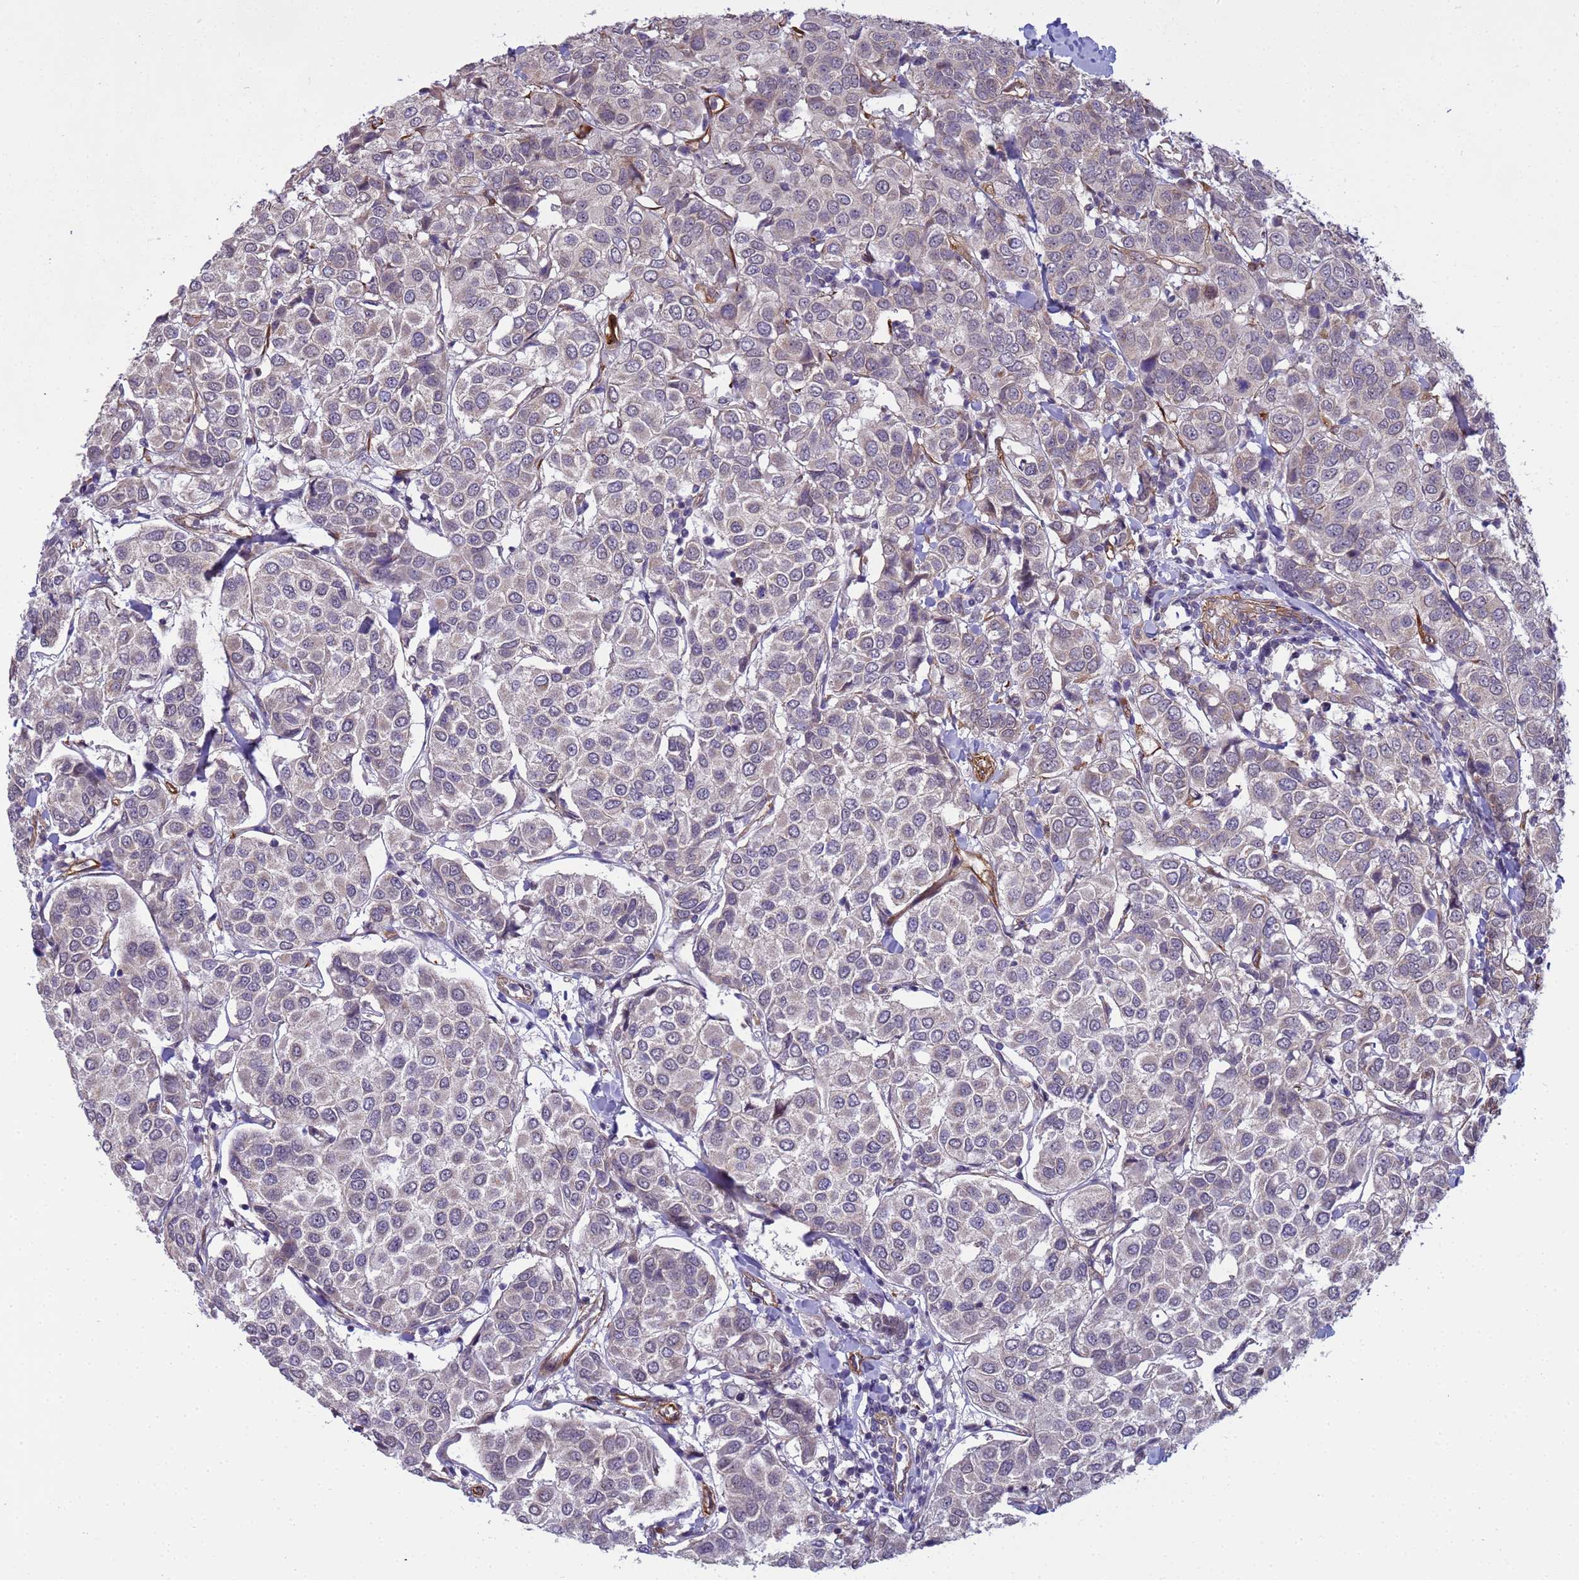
{"staining": {"intensity": "negative", "quantity": "none", "location": "none"}, "tissue": "breast cancer", "cell_type": "Tumor cells", "image_type": "cancer", "snomed": [{"axis": "morphology", "description": "Duct carcinoma"}, {"axis": "topography", "description": "Breast"}], "caption": "Immunohistochemistry (IHC) image of human breast cancer stained for a protein (brown), which reveals no positivity in tumor cells.", "gene": "ITGB4", "patient": {"sex": "female", "age": 55}}